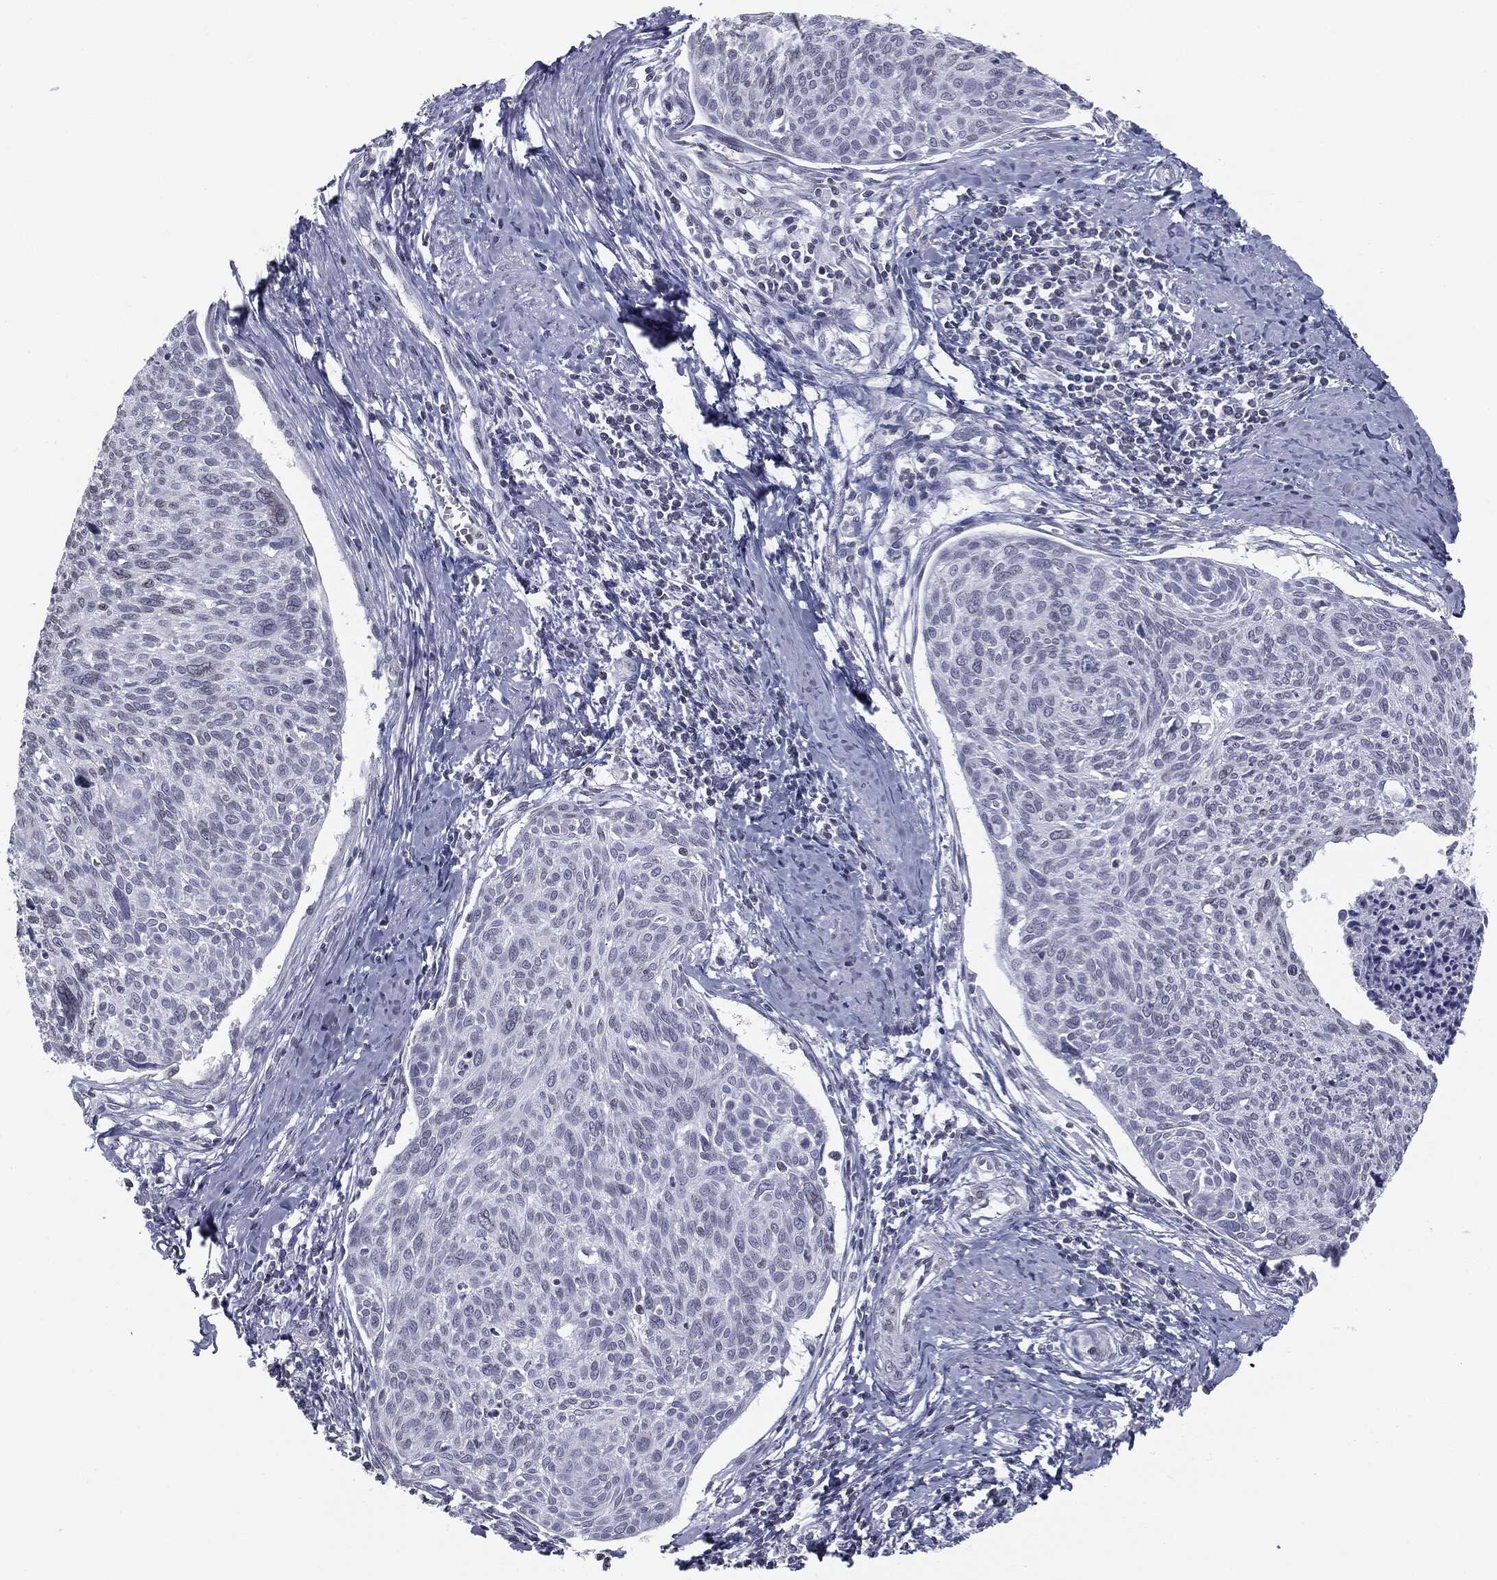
{"staining": {"intensity": "negative", "quantity": "none", "location": "none"}, "tissue": "cervical cancer", "cell_type": "Tumor cells", "image_type": "cancer", "snomed": [{"axis": "morphology", "description": "Squamous cell carcinoma, NOS"}, {"axis": "topography", "description": "Cervix"}], "caption": "IHC photomicrograph of cervical cancer stained for a protein (brown), which shows no expression in tumor cells. (DAB (3,3'-diaminobenzidine) immunohistochemistry (IHC) visualized using brightfield microscopy, high magnification).", "gene": "ALDOB", "patient": {"sex": "female", "age": 49}}